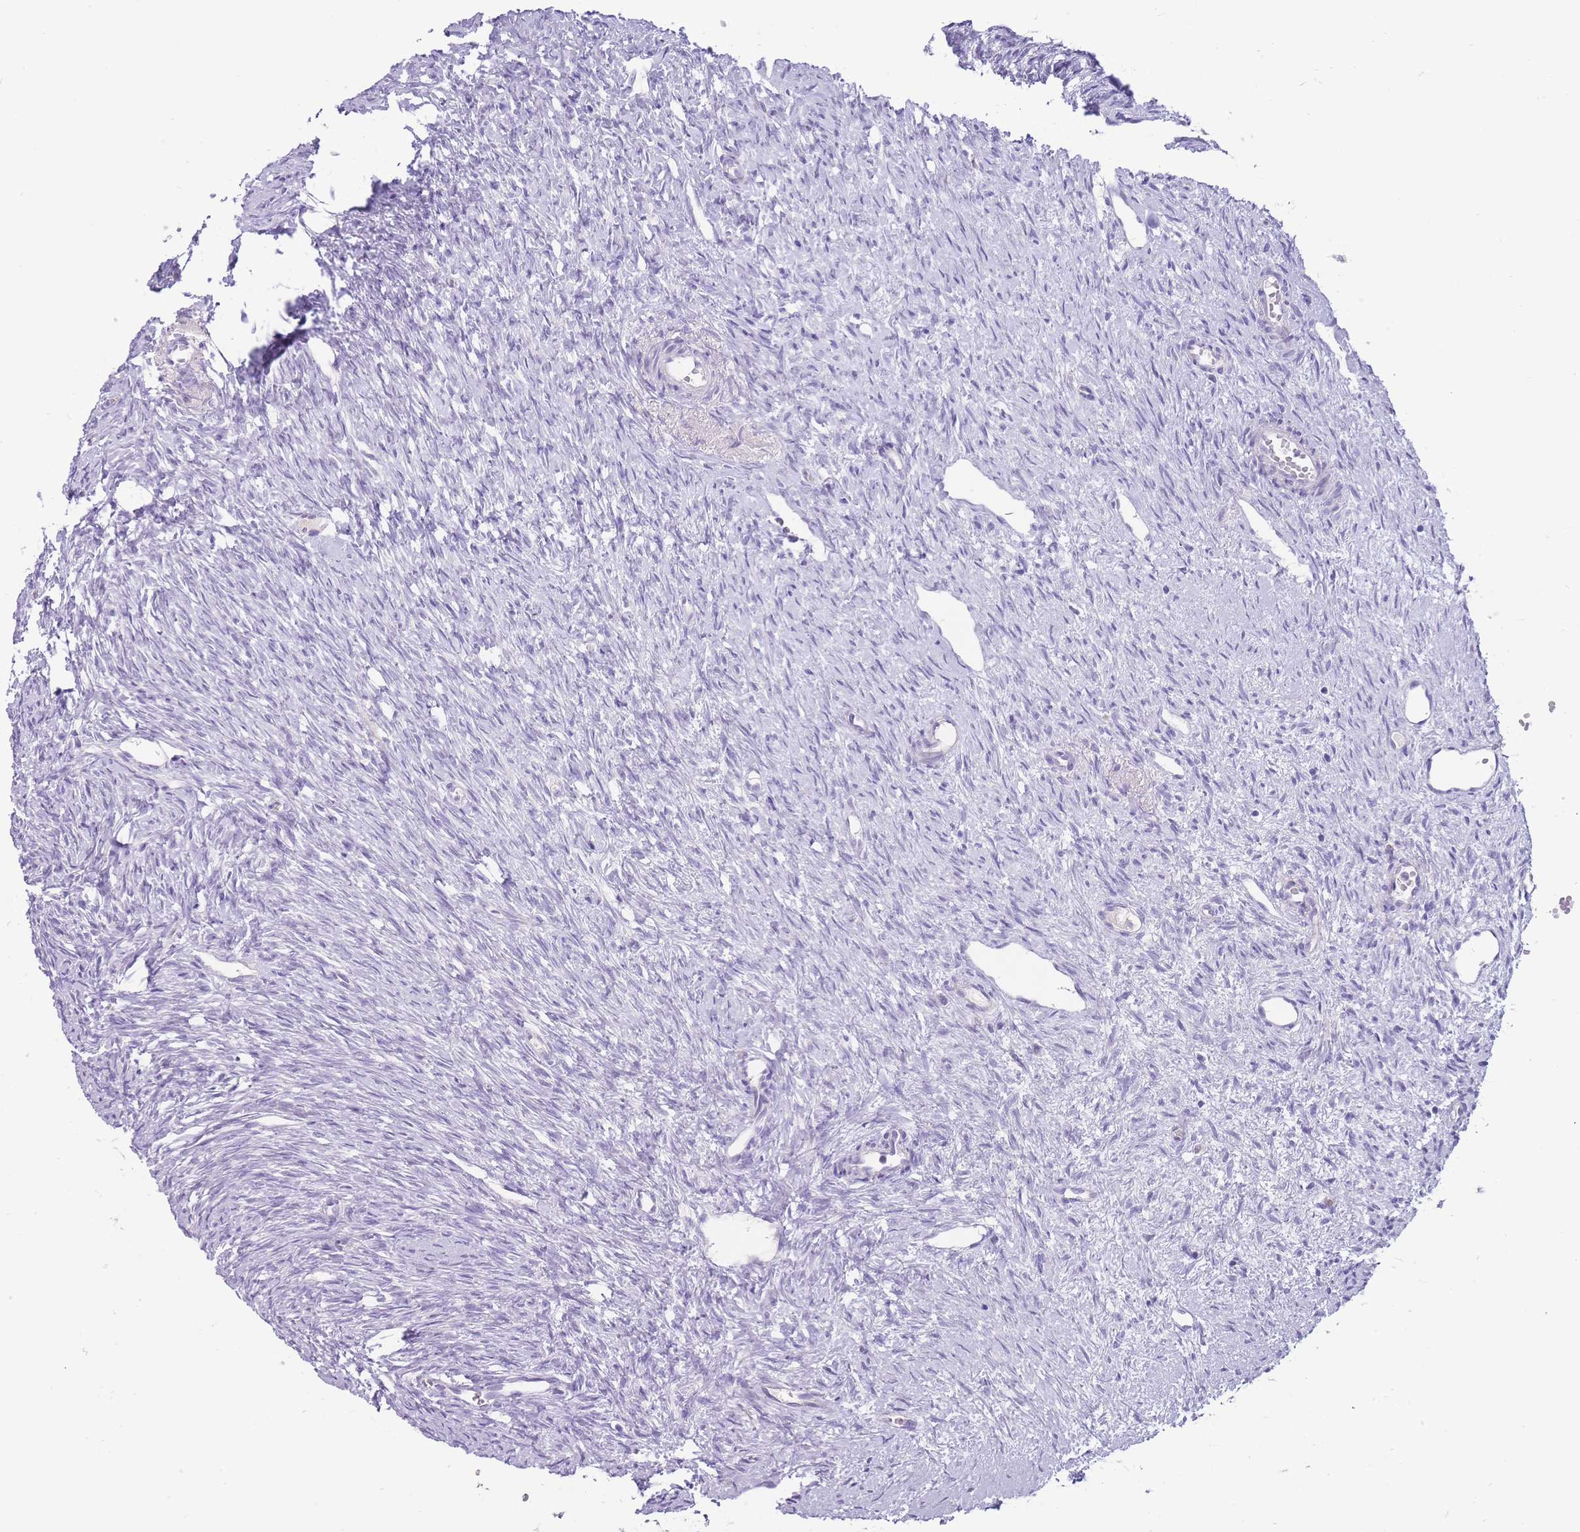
{"staining": {"intensity": "negative", "quantity": "none", "location": "none"}, "tissue": "ovary", "cell_type": "Ovarian stroma cells", "image_type": "normal", "snomed": [{"axis": "morphology", "description": "Normal tissue, NOS"}, {"axis": "topography", "description": "Ovary"}], "caption": "DAB (3,3'-diaminobenzidine) immunohistochemical staining of unremarkable ovary reveals no significant staining in ovarian stroma cells. (Stains: DAB IHC with hematoxylin counter stain, Microscopy: brightfield microscopy at high magnification).", "gene": "ERICH4", "patient": {"sex": "female", "age": 51}}